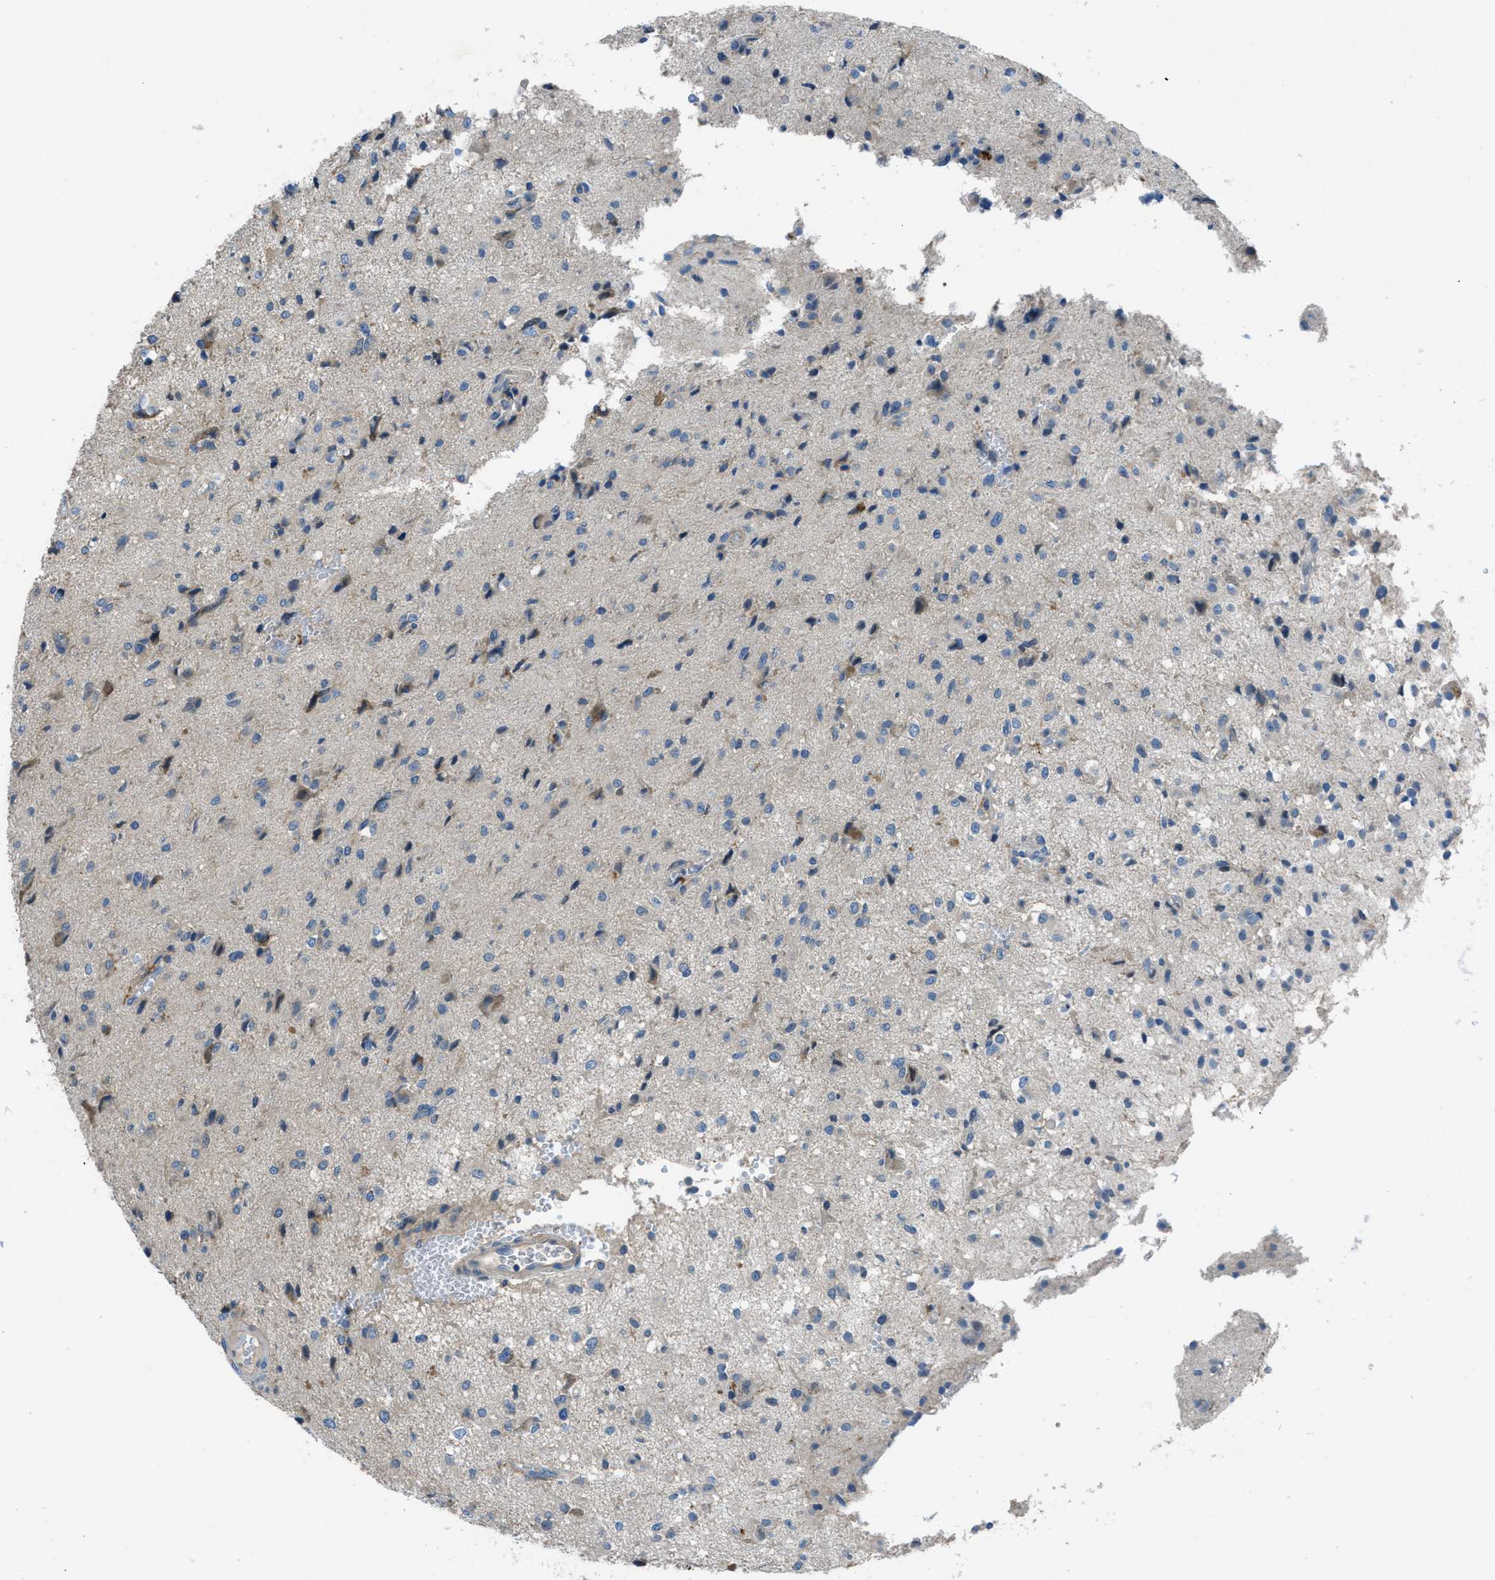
{"staining": {"intensity": "negative", "quantity": "none", "location": "none"}, "tissue": "glioma", "cell_type": "Tumor cells", "image_type": "cancer", "snomed": [{"axis": "morphology", "description": "Glioma, malignant, High grade"}, {"axis": "topography", "description": "Brain"}], "caption": "Immunohistochemical staining of glioma shows no significant positivity in tumor cells.", "gene": "MAP3K20", "patient": {"sex": "female", "age": 59}}